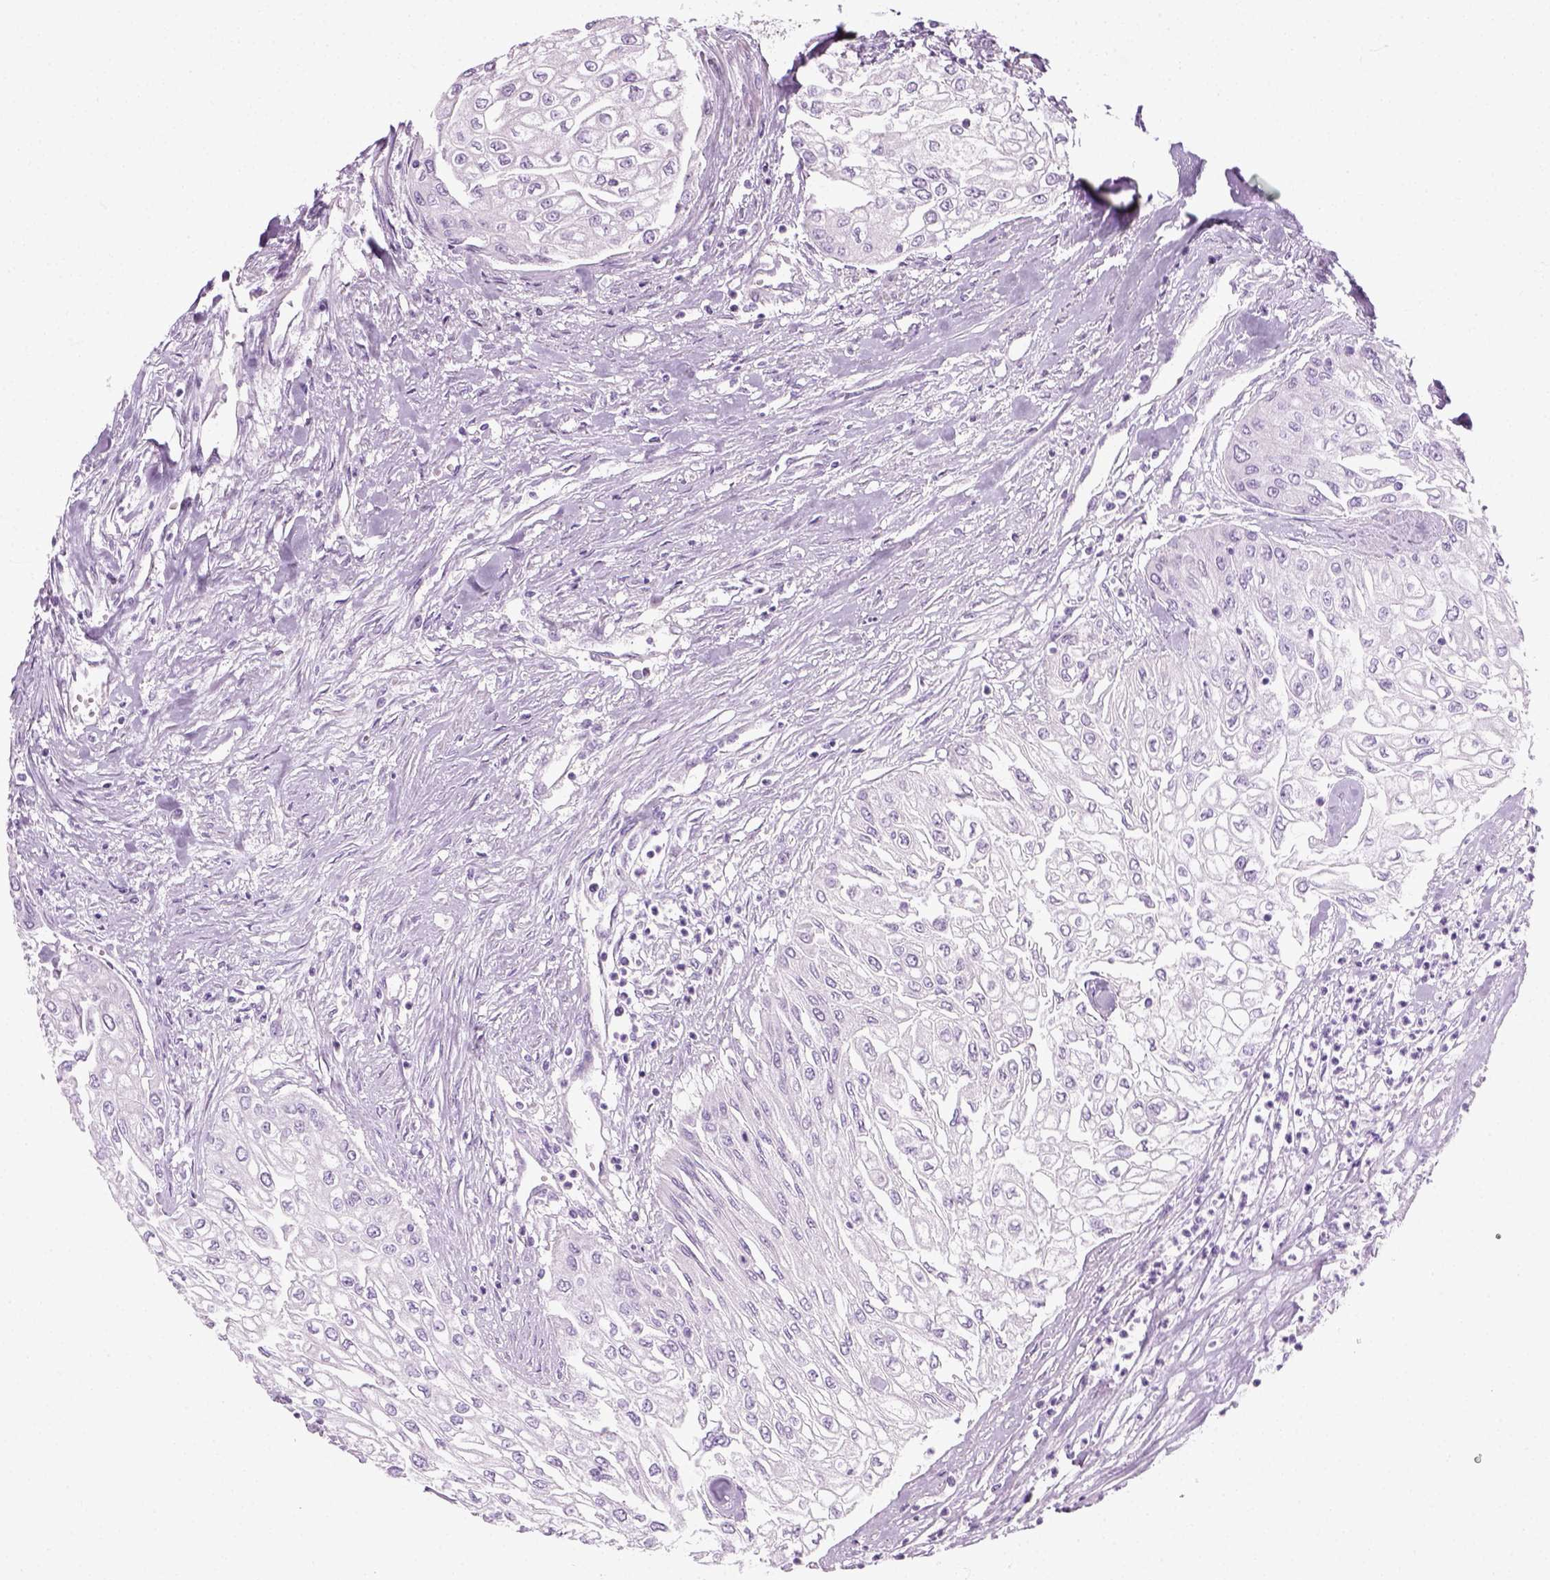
{"staining": {"intensity": "negative", "quantity": "none", "location": "none"}, "tissue": "urothelial cancer", "cell_type": "Tumor cells", "image_type": "cancer", "snomed": [{"axis": "morphology", "description": "Urothelial carcinoma, High grade"}, {"axis": "topography", "description": "Urinary bladder"}], "caption": "A micrograph of urothelial carcinoma (high-grade) stained for a protein exhibits no brown staining in tumor cells.", "gene": "SLC12A5", "patient": {"sex": "male", "age": 62}}